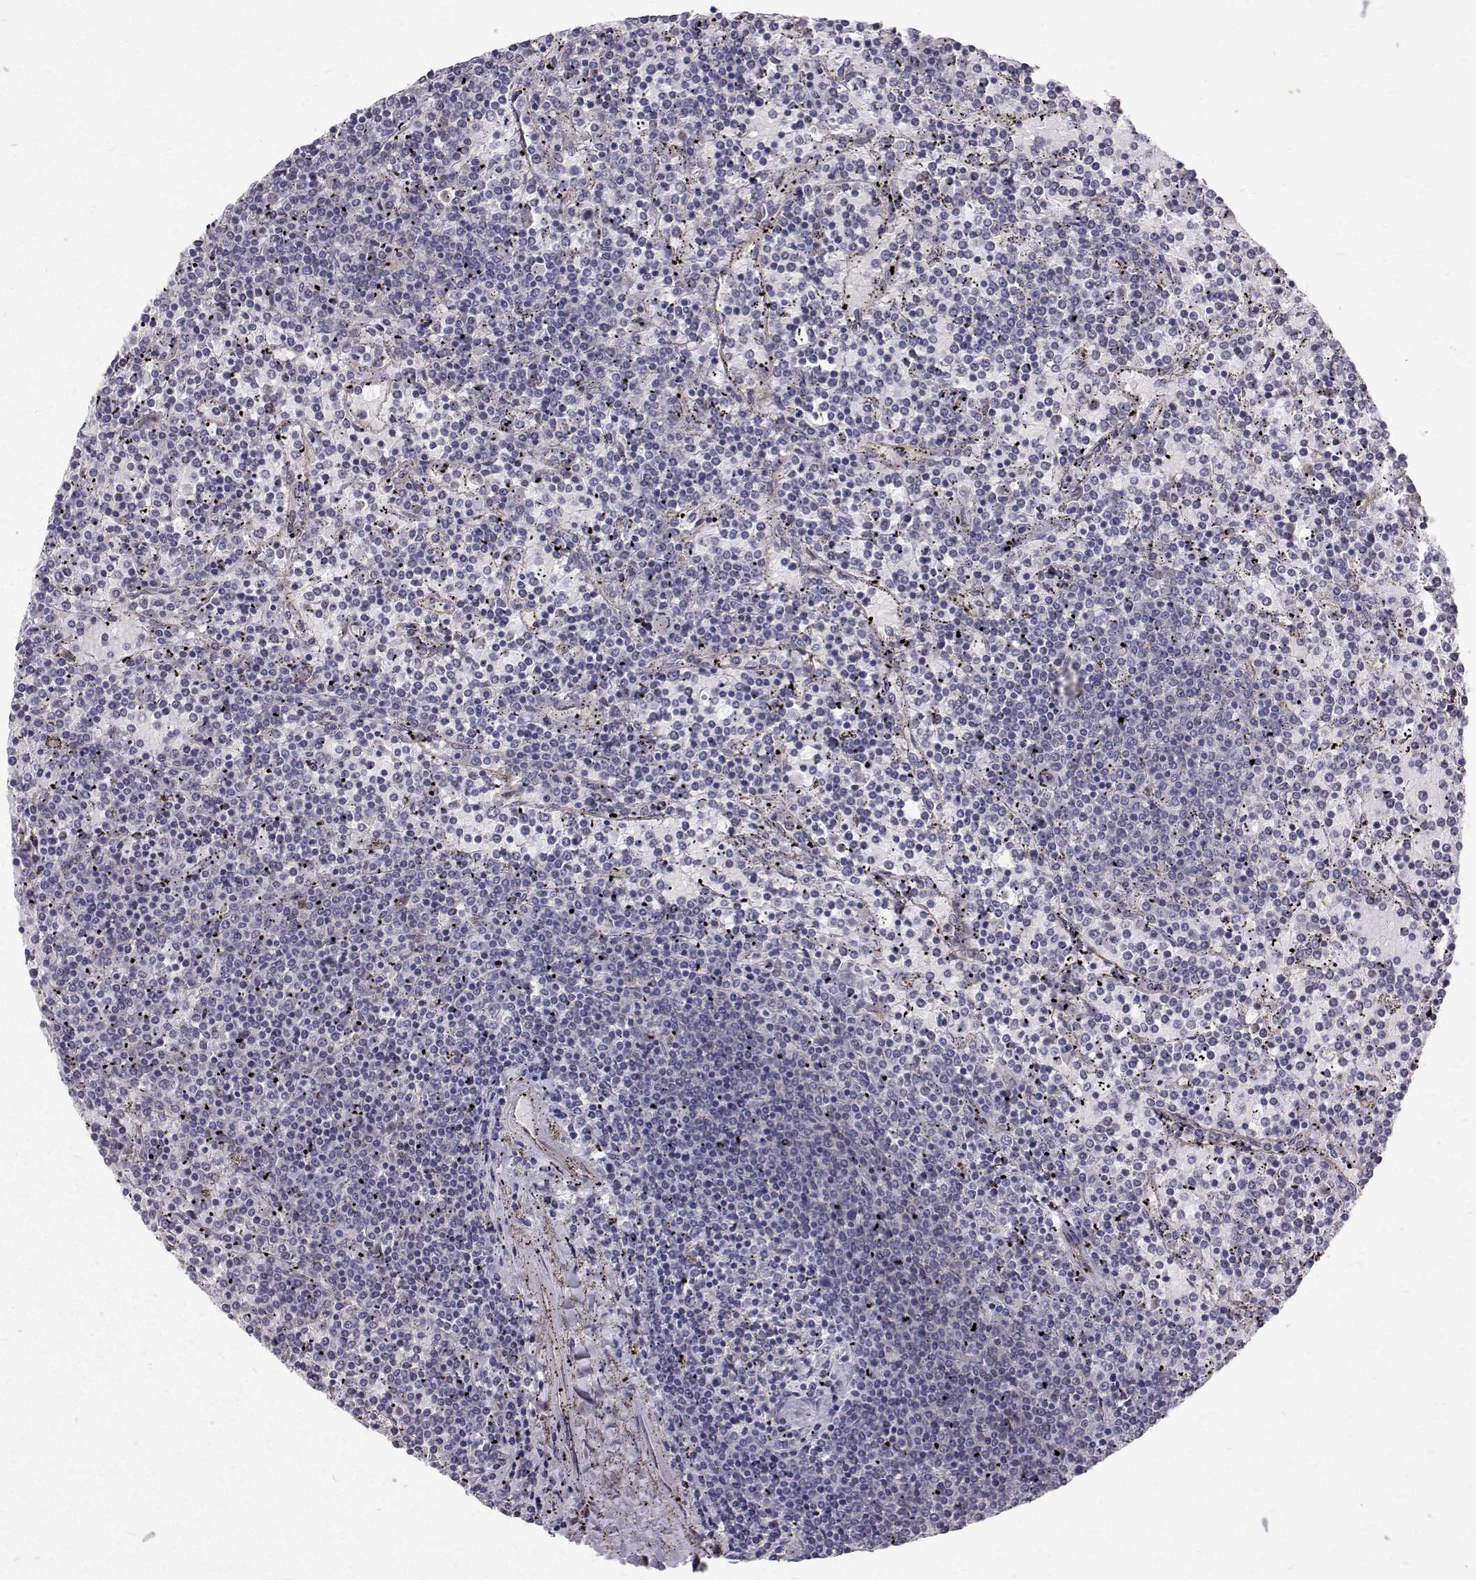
{"staining": {"intensity": "negative", "quantity": "none", "location": "none"}, "tissue": "lymphoma", "cell_type": "Tumor cells", "image_type": "cancer", "snomed": [{"axis": "morphology", "description": "Malignant lymphoma, non-Hodgkin's type, Low grade"}, {"axis": "topography", "description": "Spleen"}], "caption": "IHC photomicrograph of neoplastic tissue: human malignant lymphoma, non-Hodgkin's type (low-grade) stained with DAB demonstrates no significant protein positivity in tumor cells. The staining is performed using DAB brown chromogen with nuclei counter-stained in using hematoxylin.", "gene": "ARFGAP1", "patient": {"sex": "female", "age": 77}}